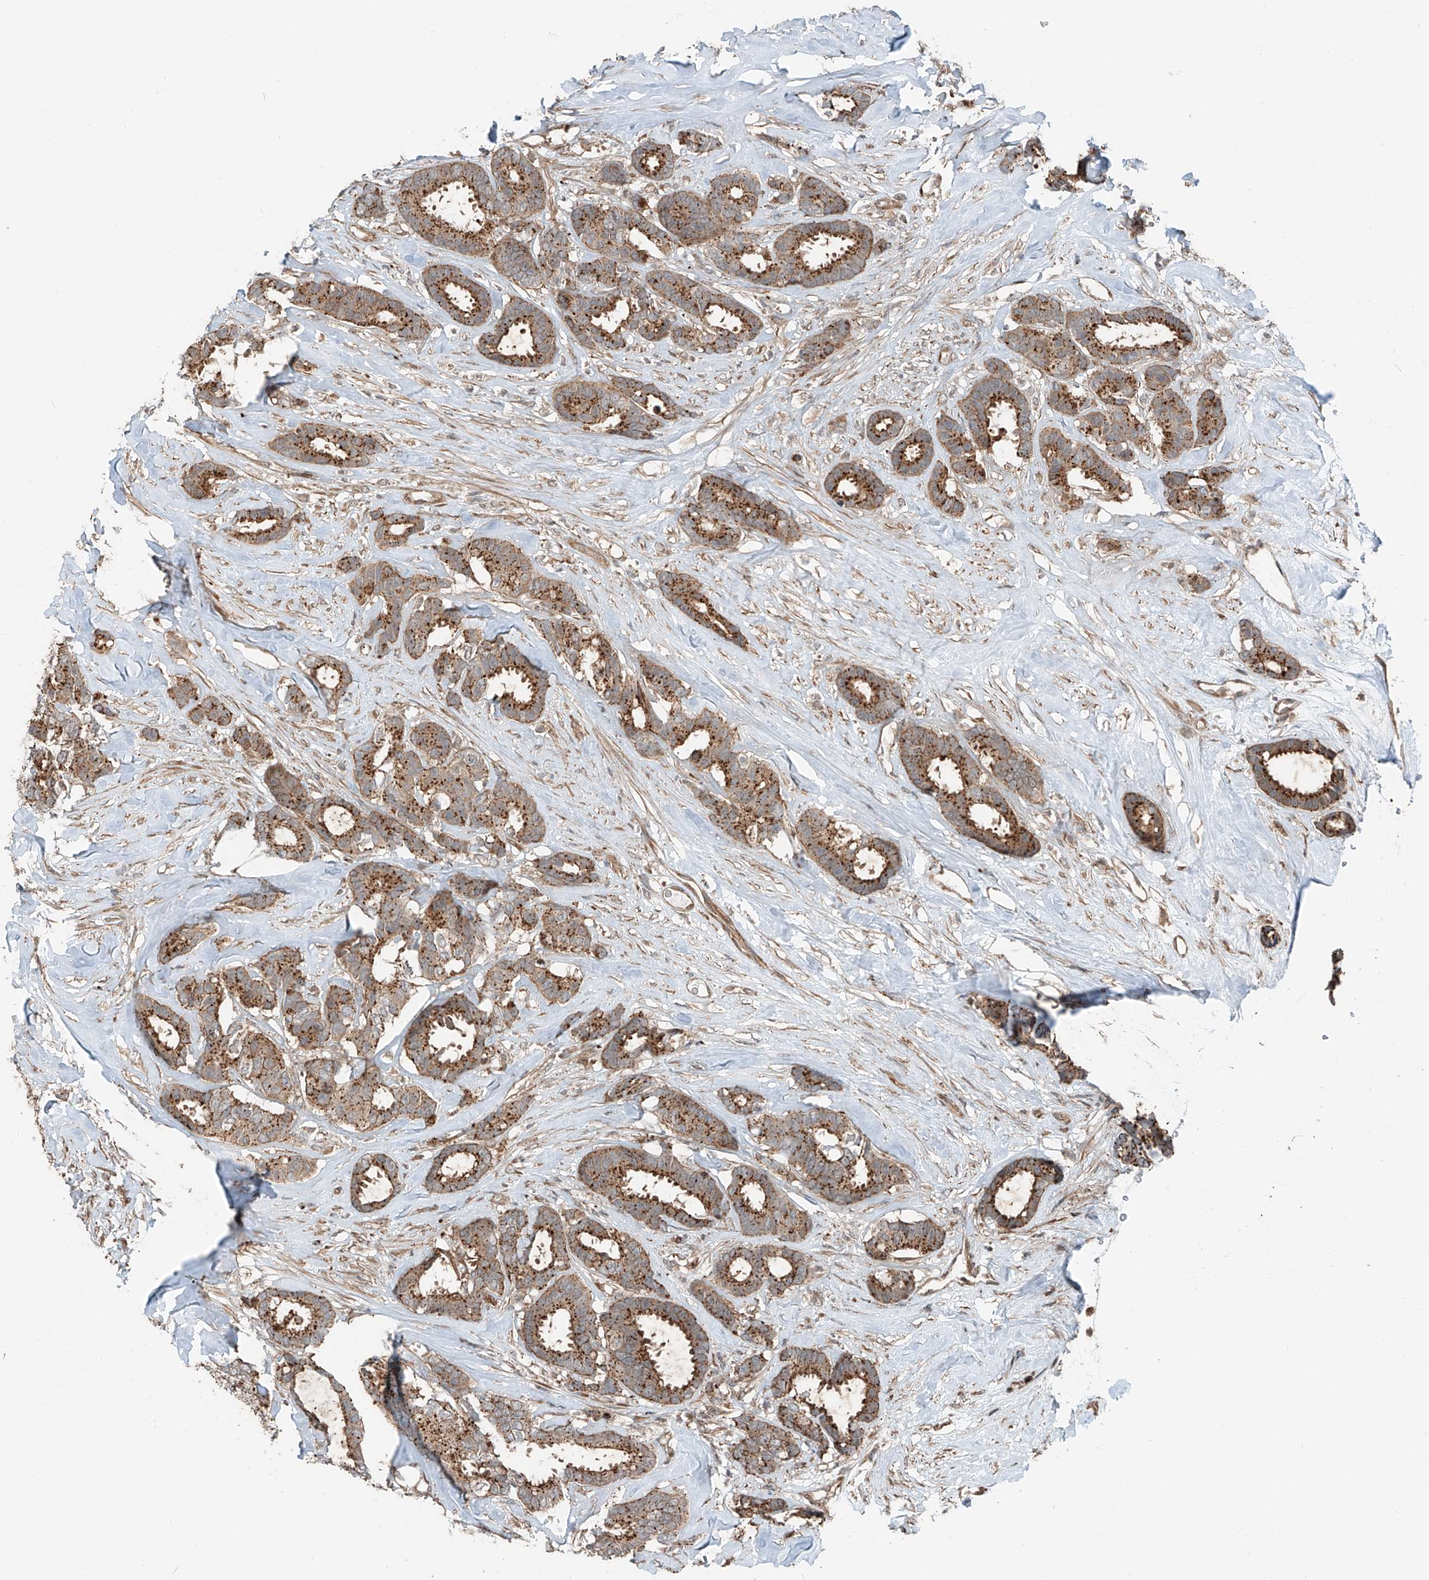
{"staining": {"intensity": "moderate", "quantity": ">75%", "location": "cytoplasmic/membranous"}, "tissue": "breast cancer", "cell_type": "Tumor cells", "image_type": "cancer", "snomed": [{"axis": "morphology", "description": "Duct carcinoma"}, {"axis": "topography", "description": "Breast"}], "caption": "This micrograph displays IHC staining of human breast cancer, with medium moderate cytoplasmic/membranous expression in about >75% of tumor cells.", "gene": "CEP162", "patient": {"sex": "female", "age": 87}}